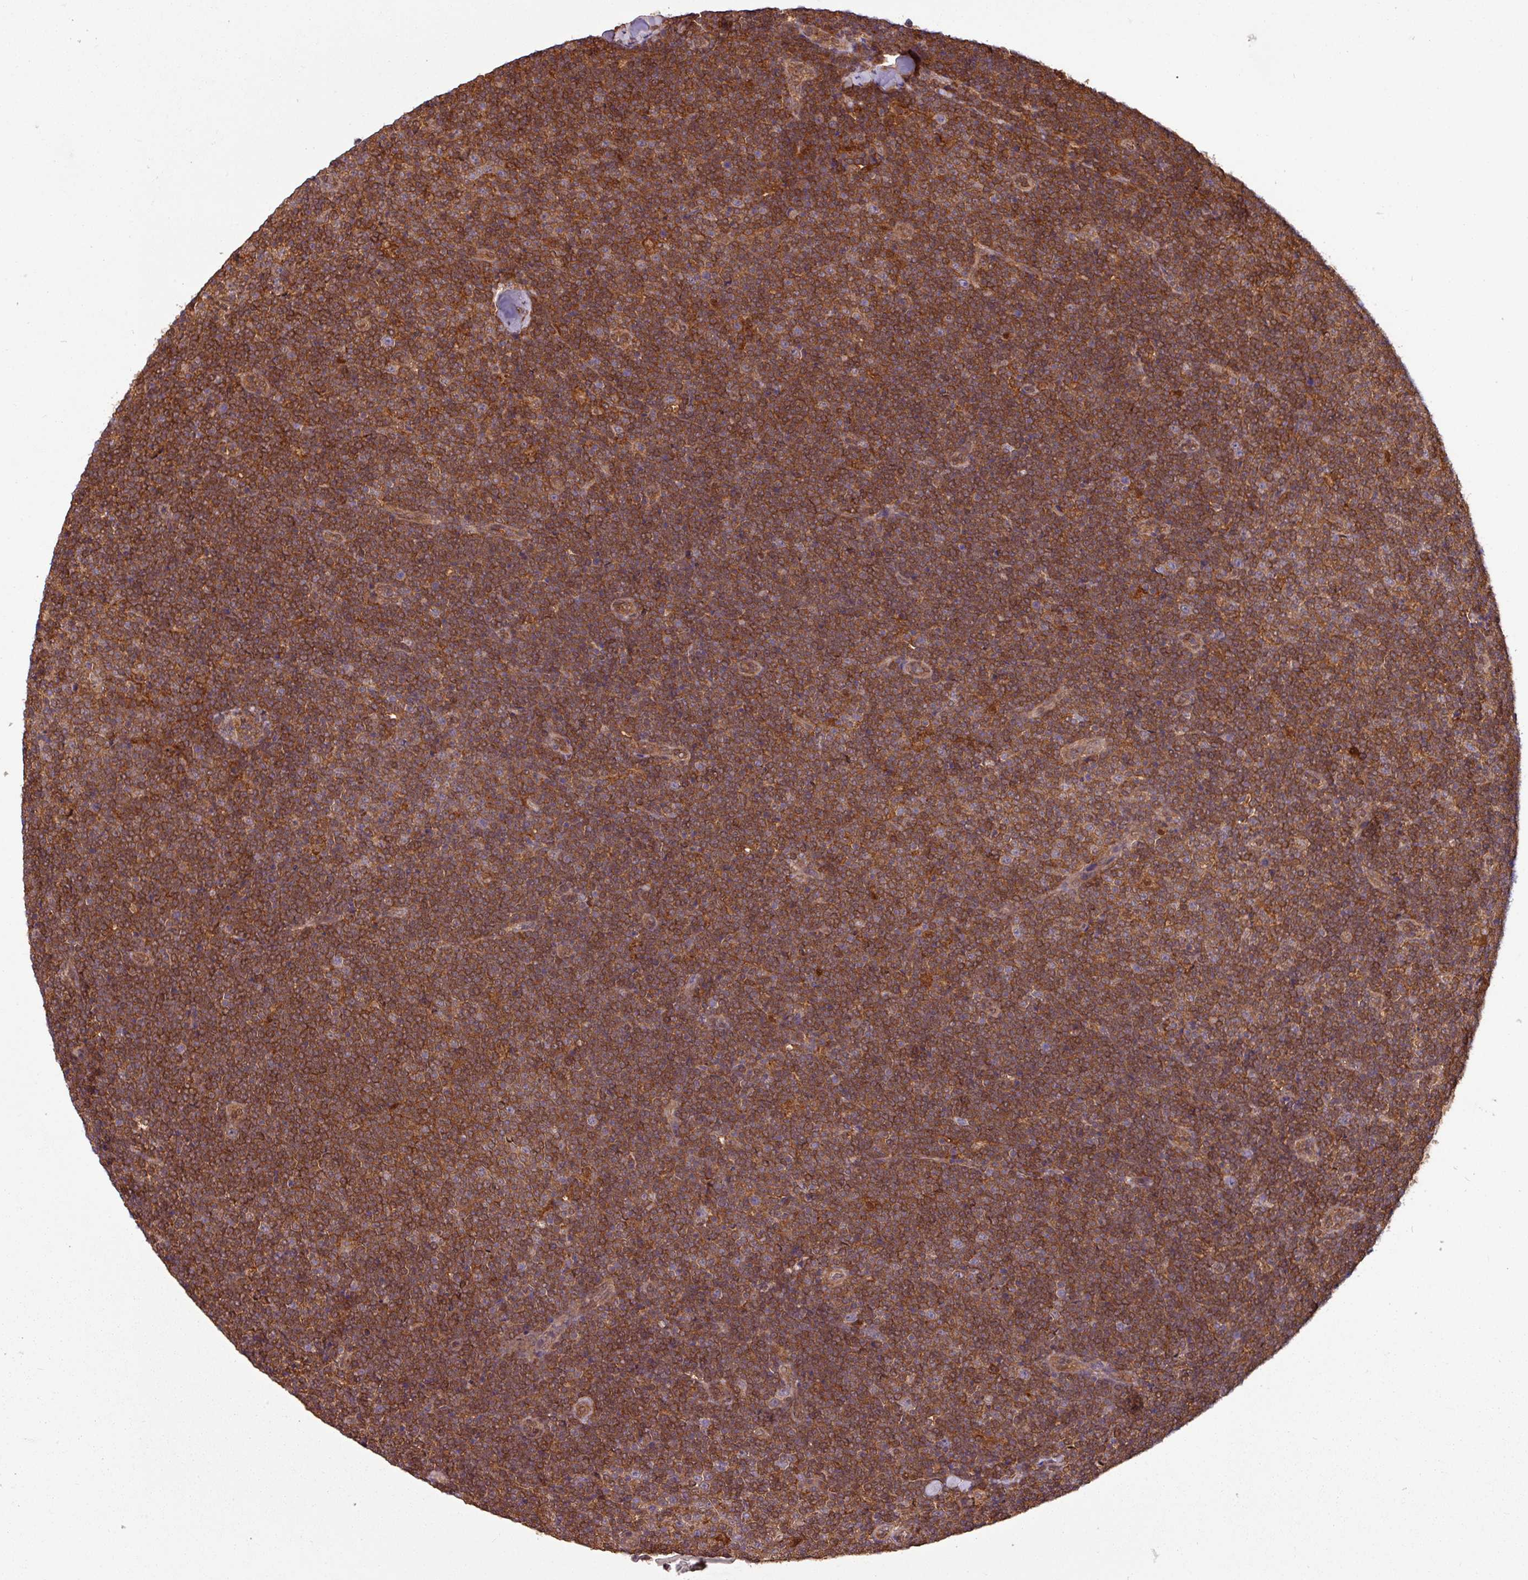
{"staining": {"intensity": "strong", "quantity": ">75%", "location": "cytoplasmic/membranous"}, "tissue": "lymphoma", "cell_type": "Tumor cells", "image_type": "cancer", "snomed": [{"axis": "morphology", "description": "Malignant lymphoma, non-Hodgkin's type, Low grade"}, {"axis": "topography", "description": "Lymph node"}], "caption": "There is high levels of strong cytoplasmic/membranous staining in tumor cells of lymphoma, as demonstrated by immunohistochemical staining (brown color).", "gene": "SH3BGRL", "patient": {"sex": "male", "age": 48}}